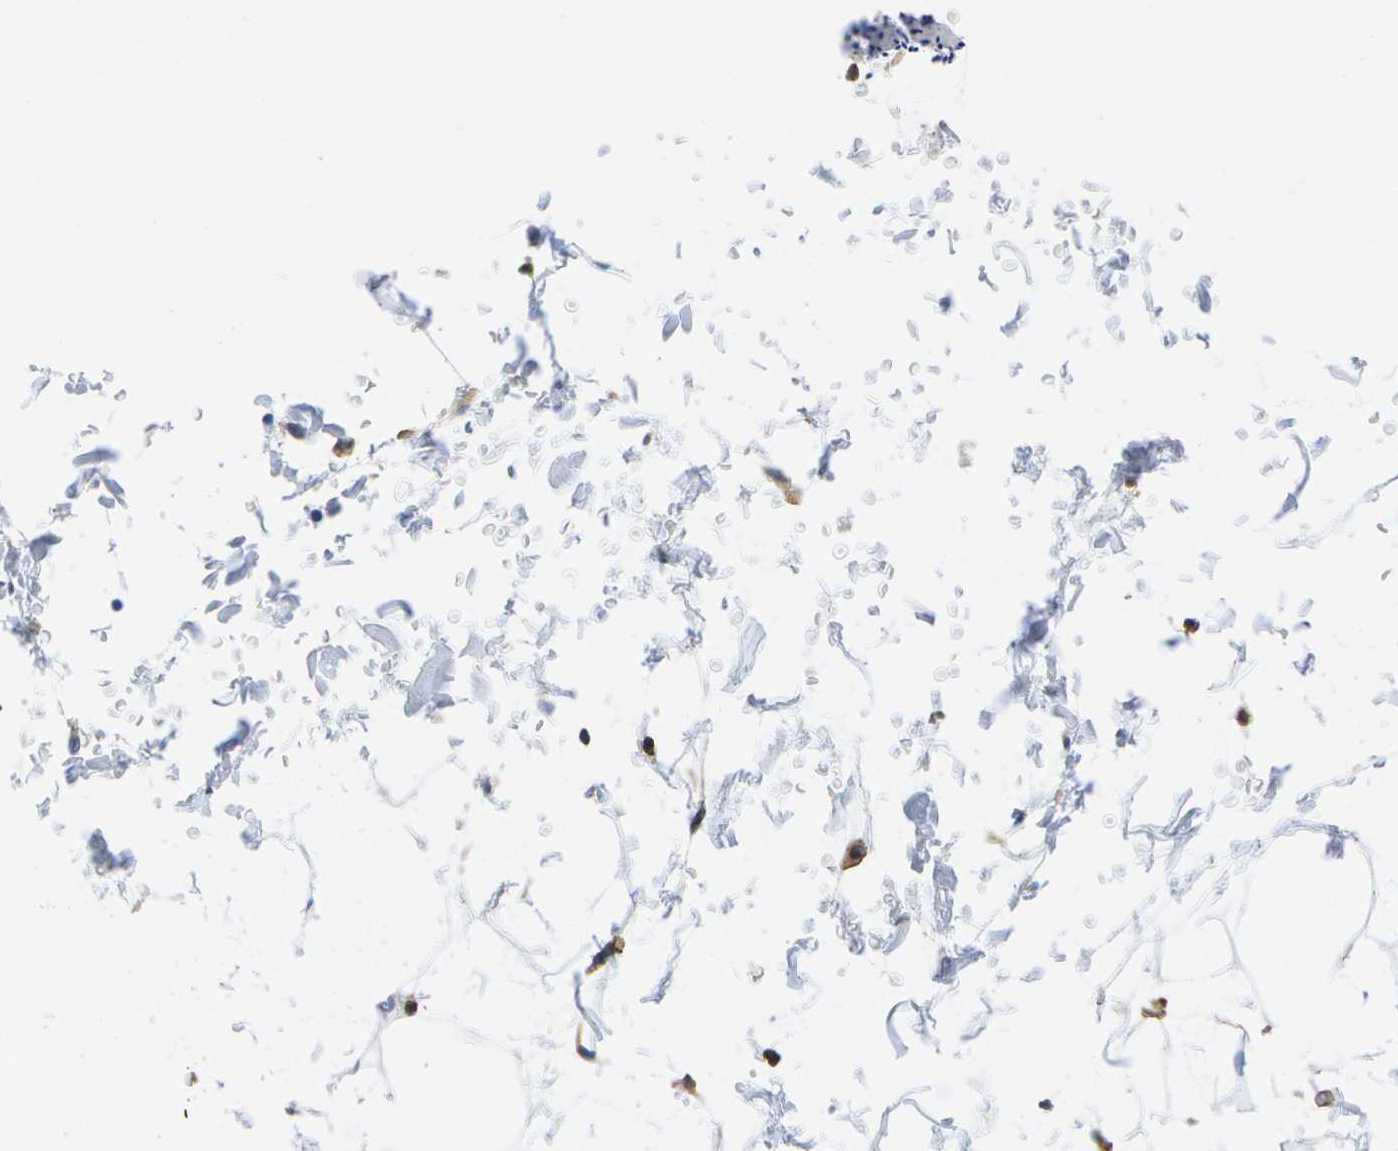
{"staining": {"intensity": "moderate", "quantity": "<25%", "location": "cytoplasmic/membranous"}, "tissue": "adipose tissue", "cell_type": "Adipocytes", "image_type": "normal", "snomed": [{"axis": "morphology", "description": "Normal tissue, NOS"}, {"axis": "topography", "description": "Soft tissue"}], "caption": "Immunohistochemical staining of unremarkable adipose tissue demonstrates low levels of moderate cytoplasmic/membranous expression in about <25% of adipocytes.", "gene": "DYSF", "patient": {"sex": "male", "age": 72}}